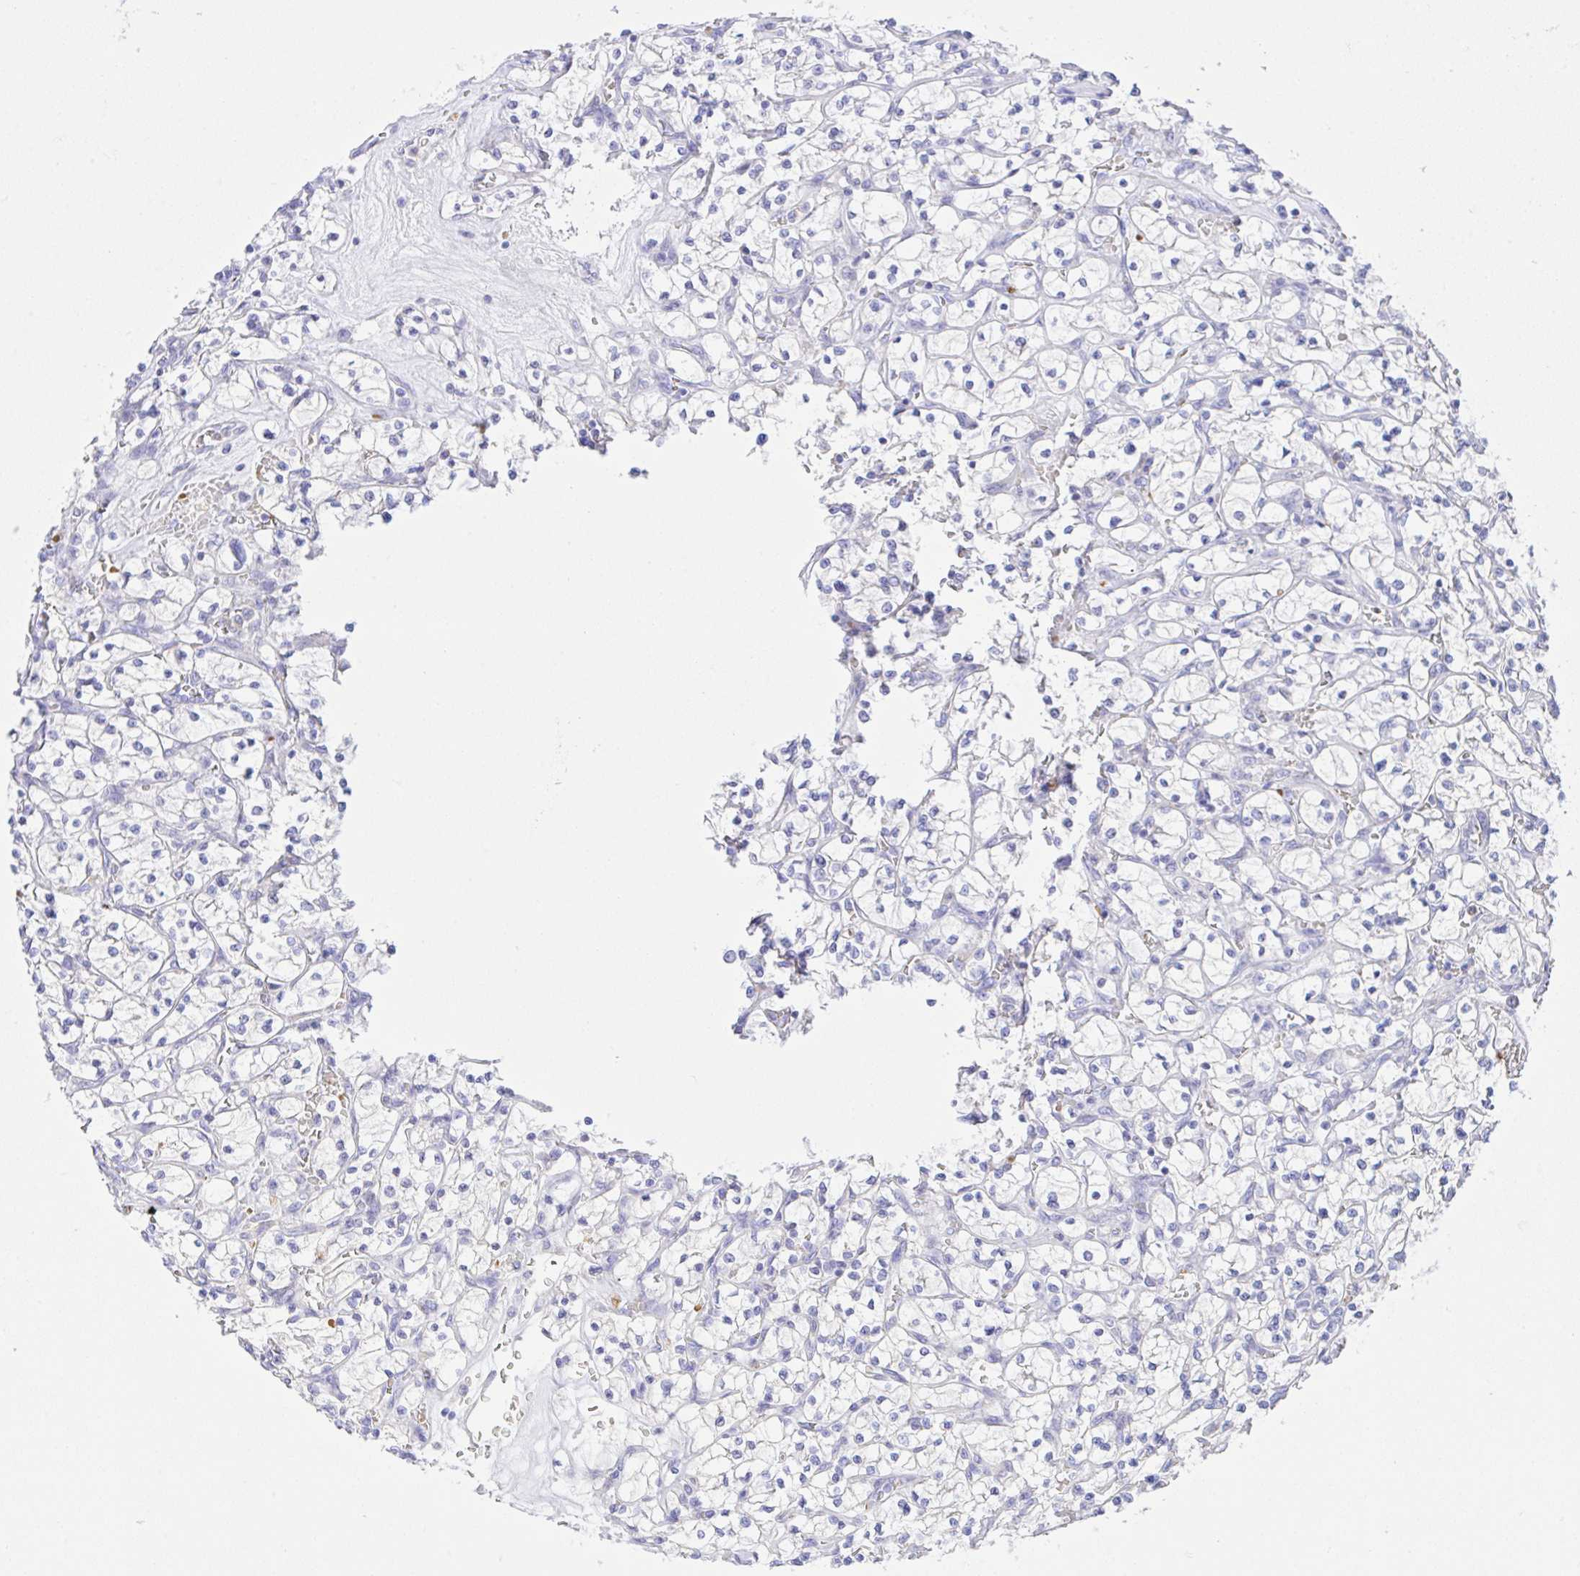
{"staining": {"intensity": "negative", "quantity": "none", "location": "none"}, "tissue": "renal cancer", "cell_type": "Tumor cells", "image_type": "cancer", "snomed": [{"axis": "morphology", "description": "Adenocarcinoma, NOS"}, {"axis": "topography", "description": "Kidney"}], "caption": "This is an IHC micrograph of renal cancer. There is no expression in tumor cells.", "gene": "ZNF221", "patient": {"sex": "female", "age": 64}}